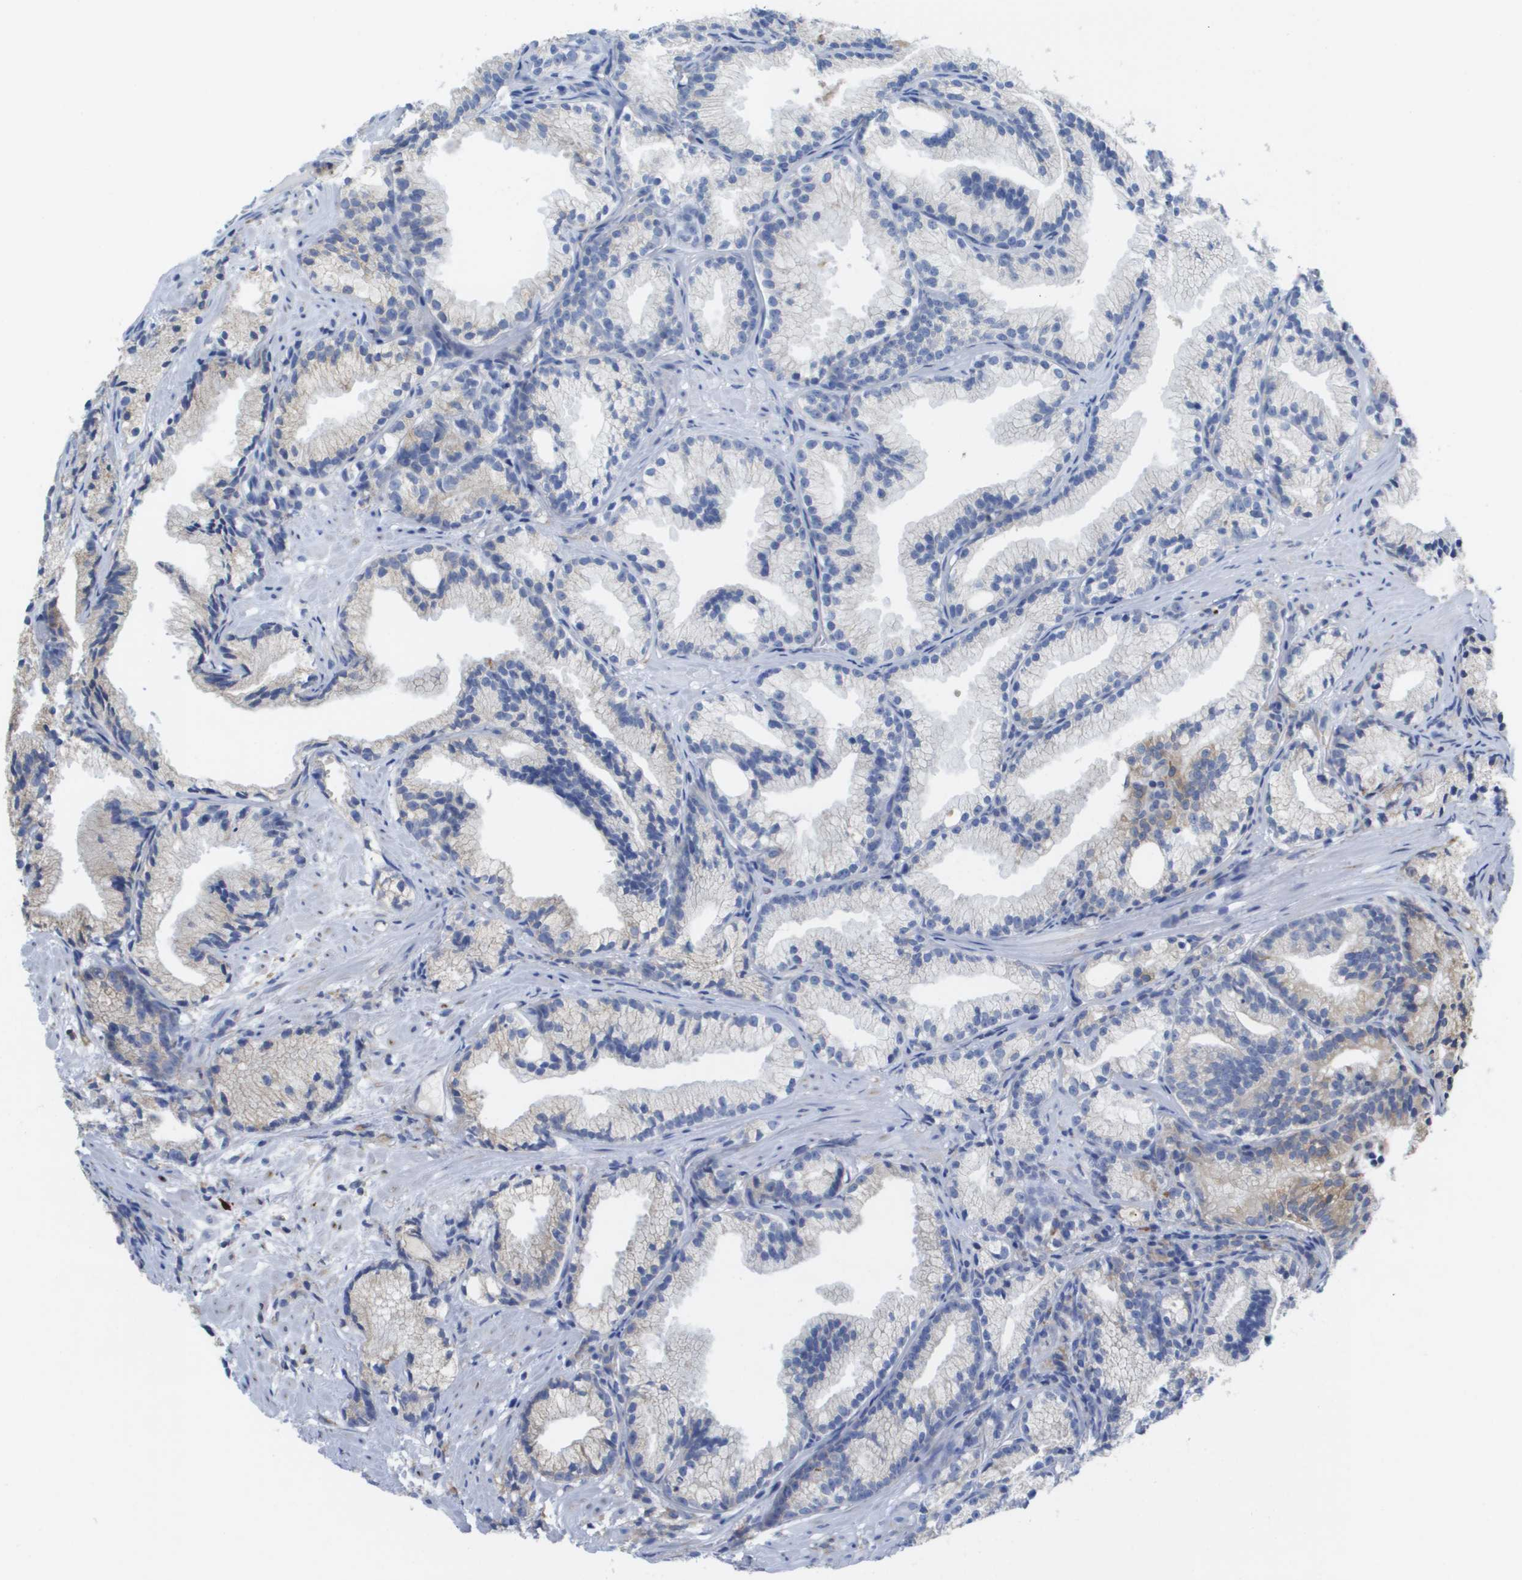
{"staining": {"intensity": "negative", "quantity": "none", "location": "none"}, "tissue": "prostate cancer", "cell_type": "Tumor cells", "image_type": "cancer", "snomed": [{"axis": "morphology", "description": "Adenocarcinoma, Low grade"}, {"axis": "topography", "description": "Prostate"}], "caption": "Tumor cells show no significant positivity in prostate cancer (adenocarcinoma (low-grade)).", "gene": "SDR42E1", "patient": {"sex": "male", "age": 89}}